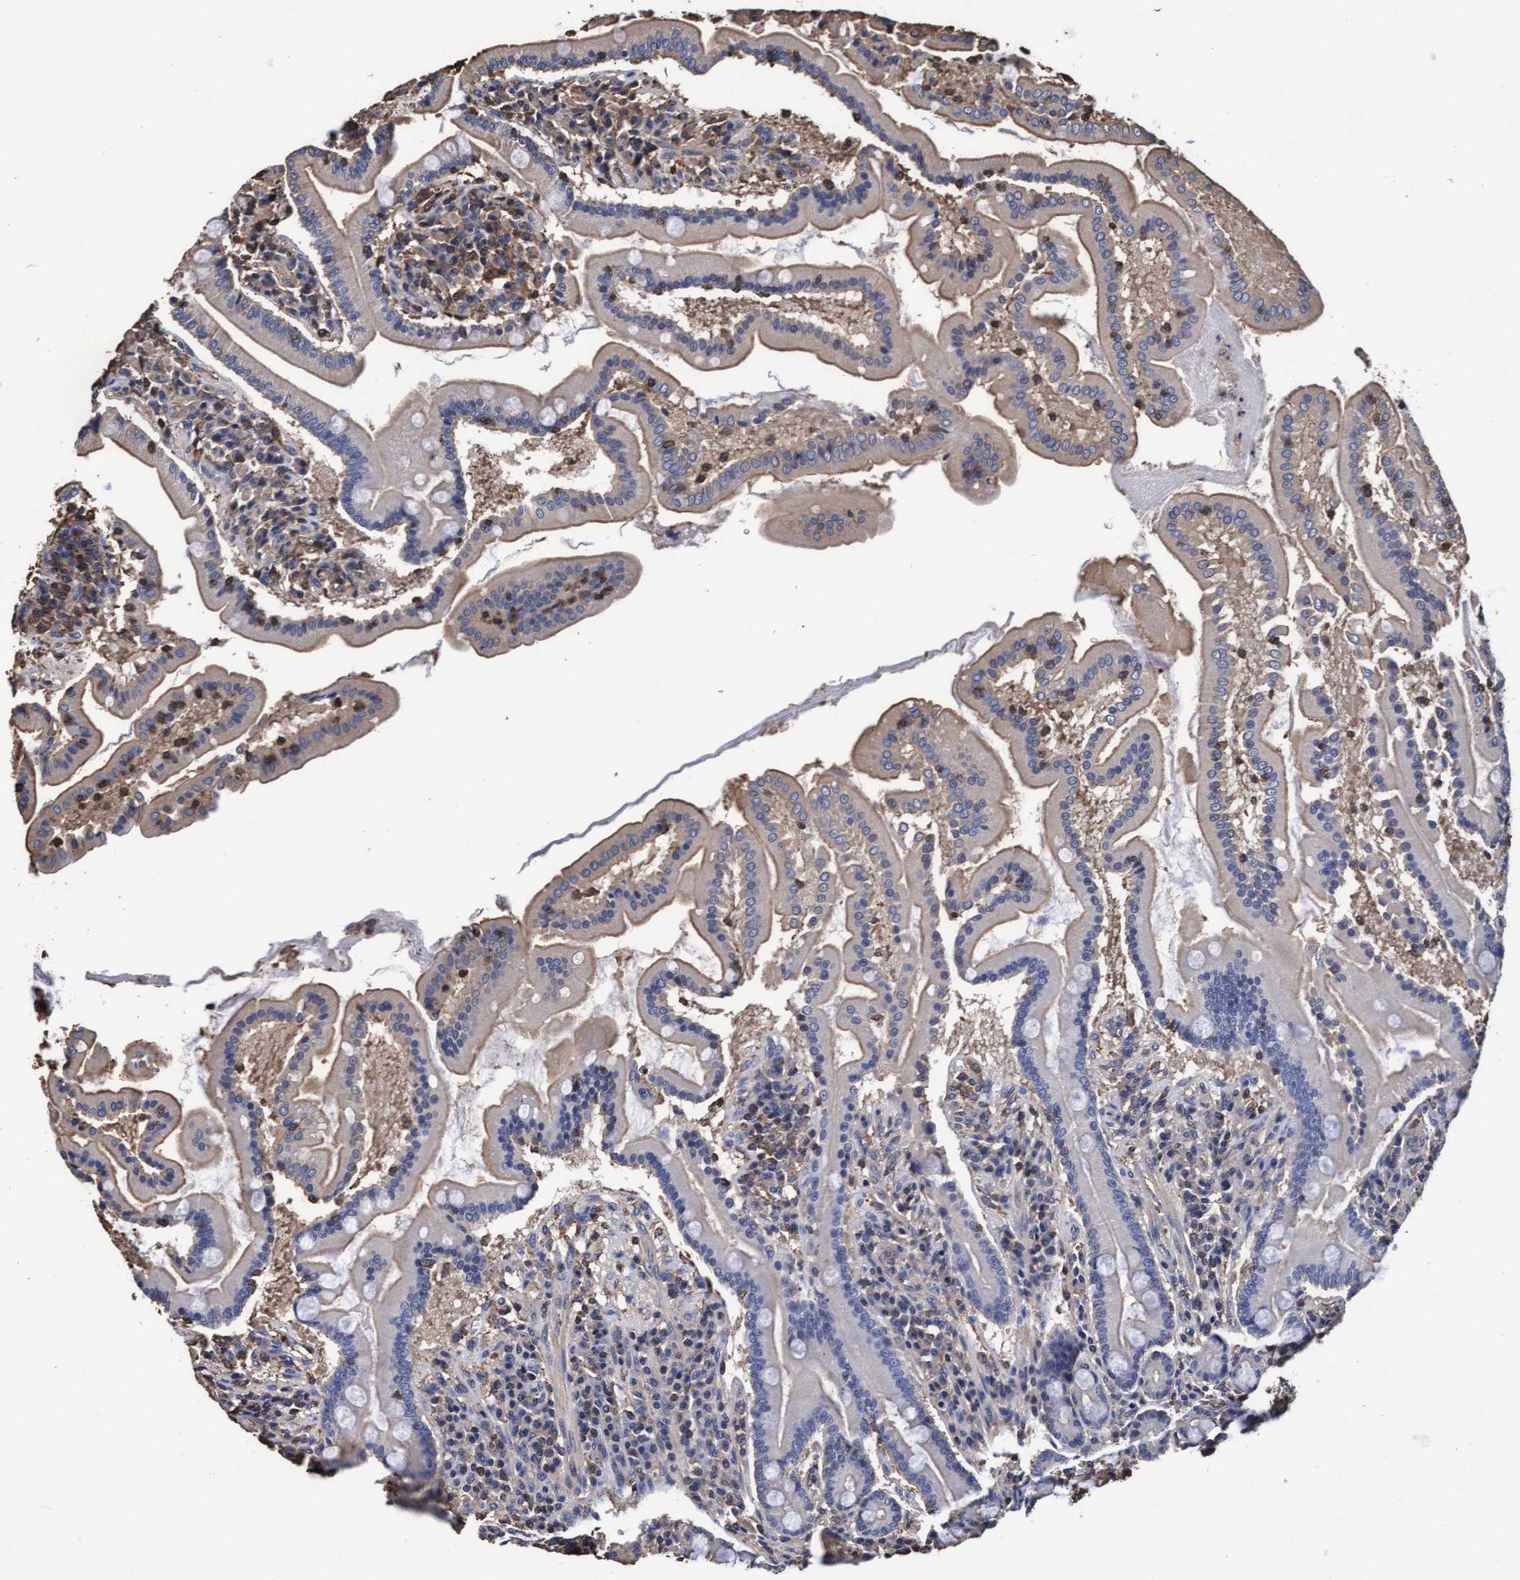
{"staining": {"intensity": "weak", "quantity": "25%-75%", "location": "cytoplasmic/membranous"}, "tissue": "duodenum", "cell_type": "Glandular cells", "image_type": "normal", "snomed": [{"axis": "morphology", "description": "Normal tissue, NOS"}, {"axis": "topography", "description": "Duodenum"}], "caption": "Immunohistochemical staining of normal duodenum reveals 25%-75% levels of weak cytoplasmic/membranous protein staining in about 25%-75% of glandular cells.", "gene": "GRHPR", "patient": {"sex": "male", "age": 50}}